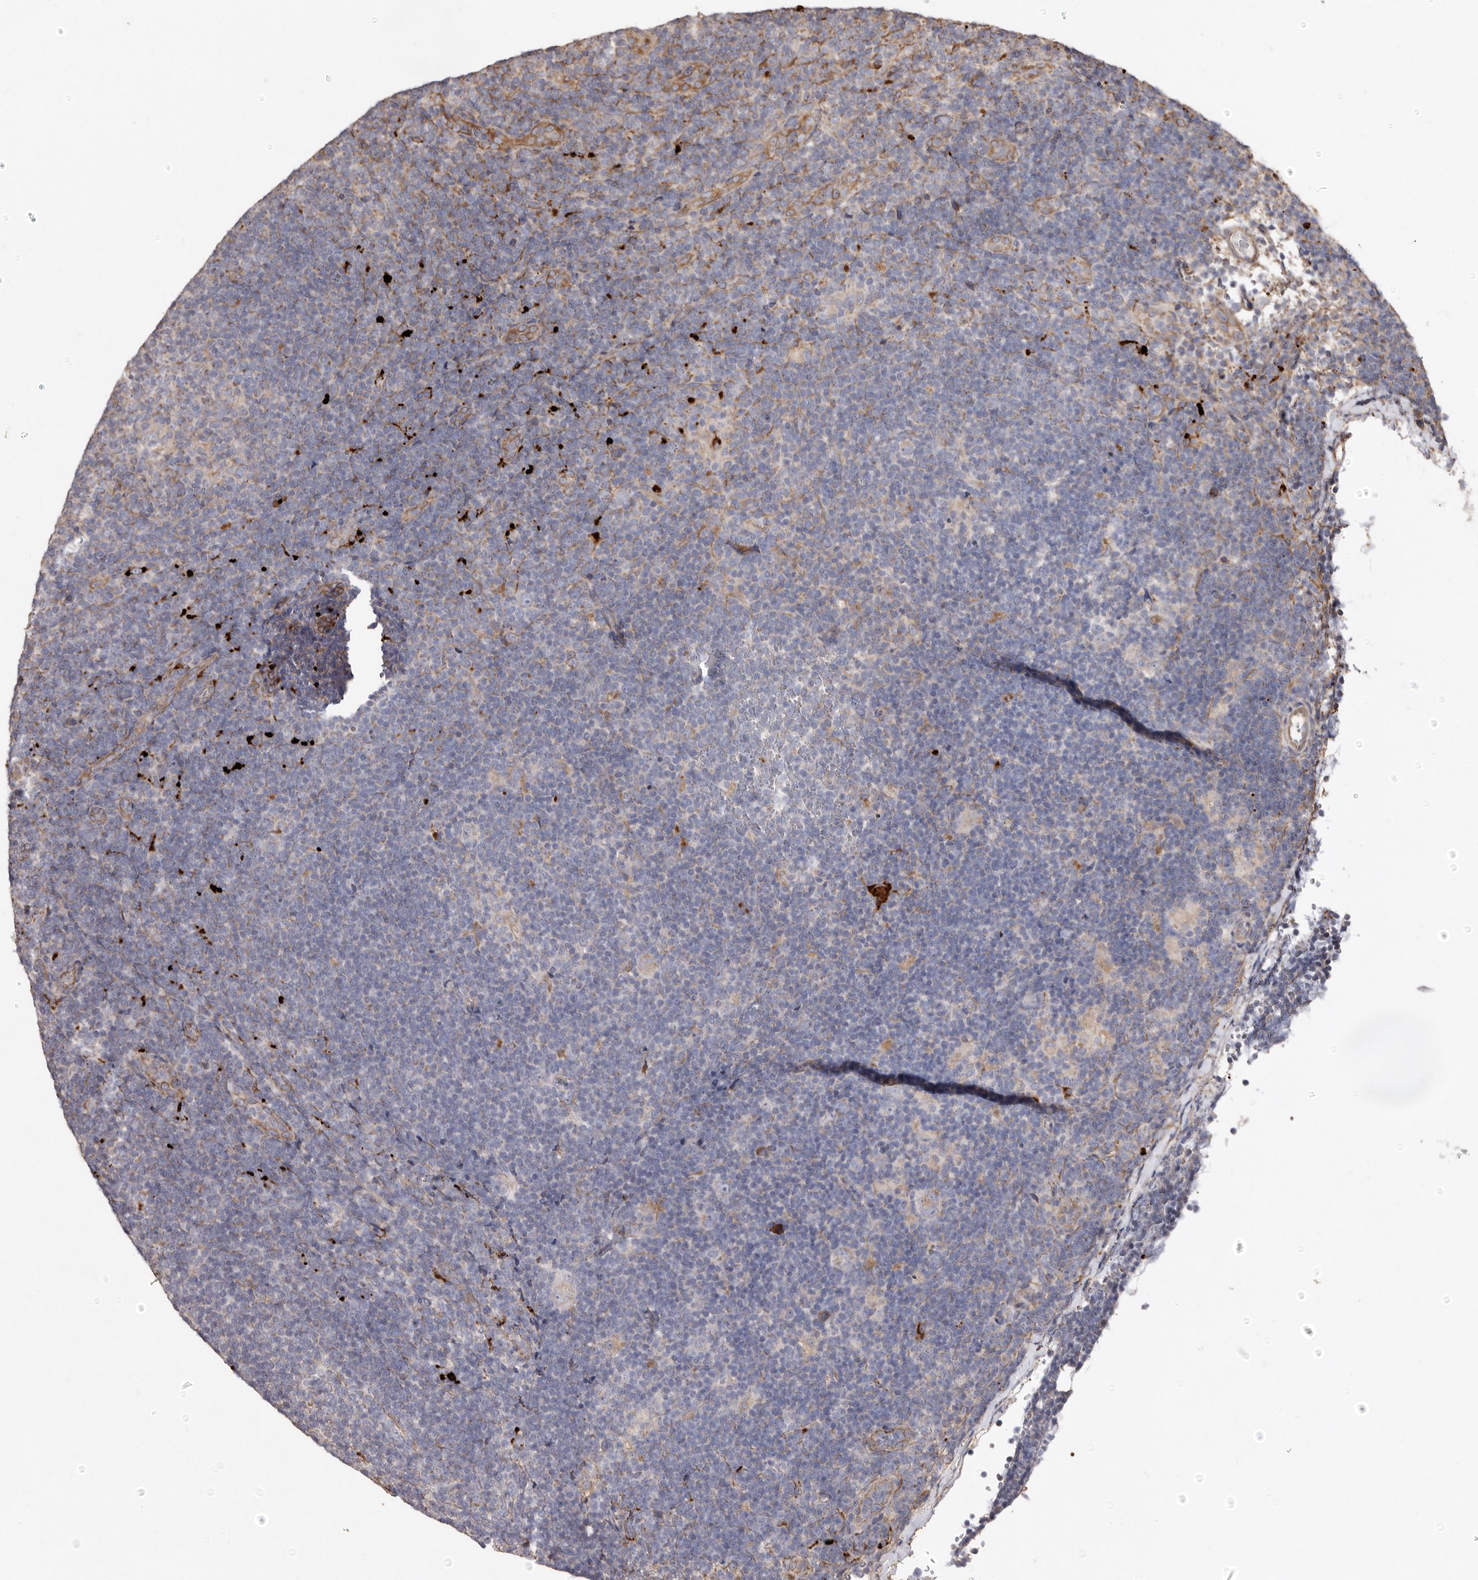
{"staining": {"intensity": "weak", "quantity": "25%-75%", "location": "cytoplasmic/membranous"}, "tissue": "lymphoma", "cell_type": "Tumor cells", "image_type": "cancer", "snomed": [{"axis": "morphology", "description": "Hodgkin's disease, NOS"}, {"axis": "topography", "description": "Lymph node"}], "caption": "The image shows staining of Hodgkin's disease, revealing weak cytoplasmic/membranous protein positivity (brown color) within tumor cells.", "gene": "MACC1", "patient": {"sex": "female", "age": 57}}